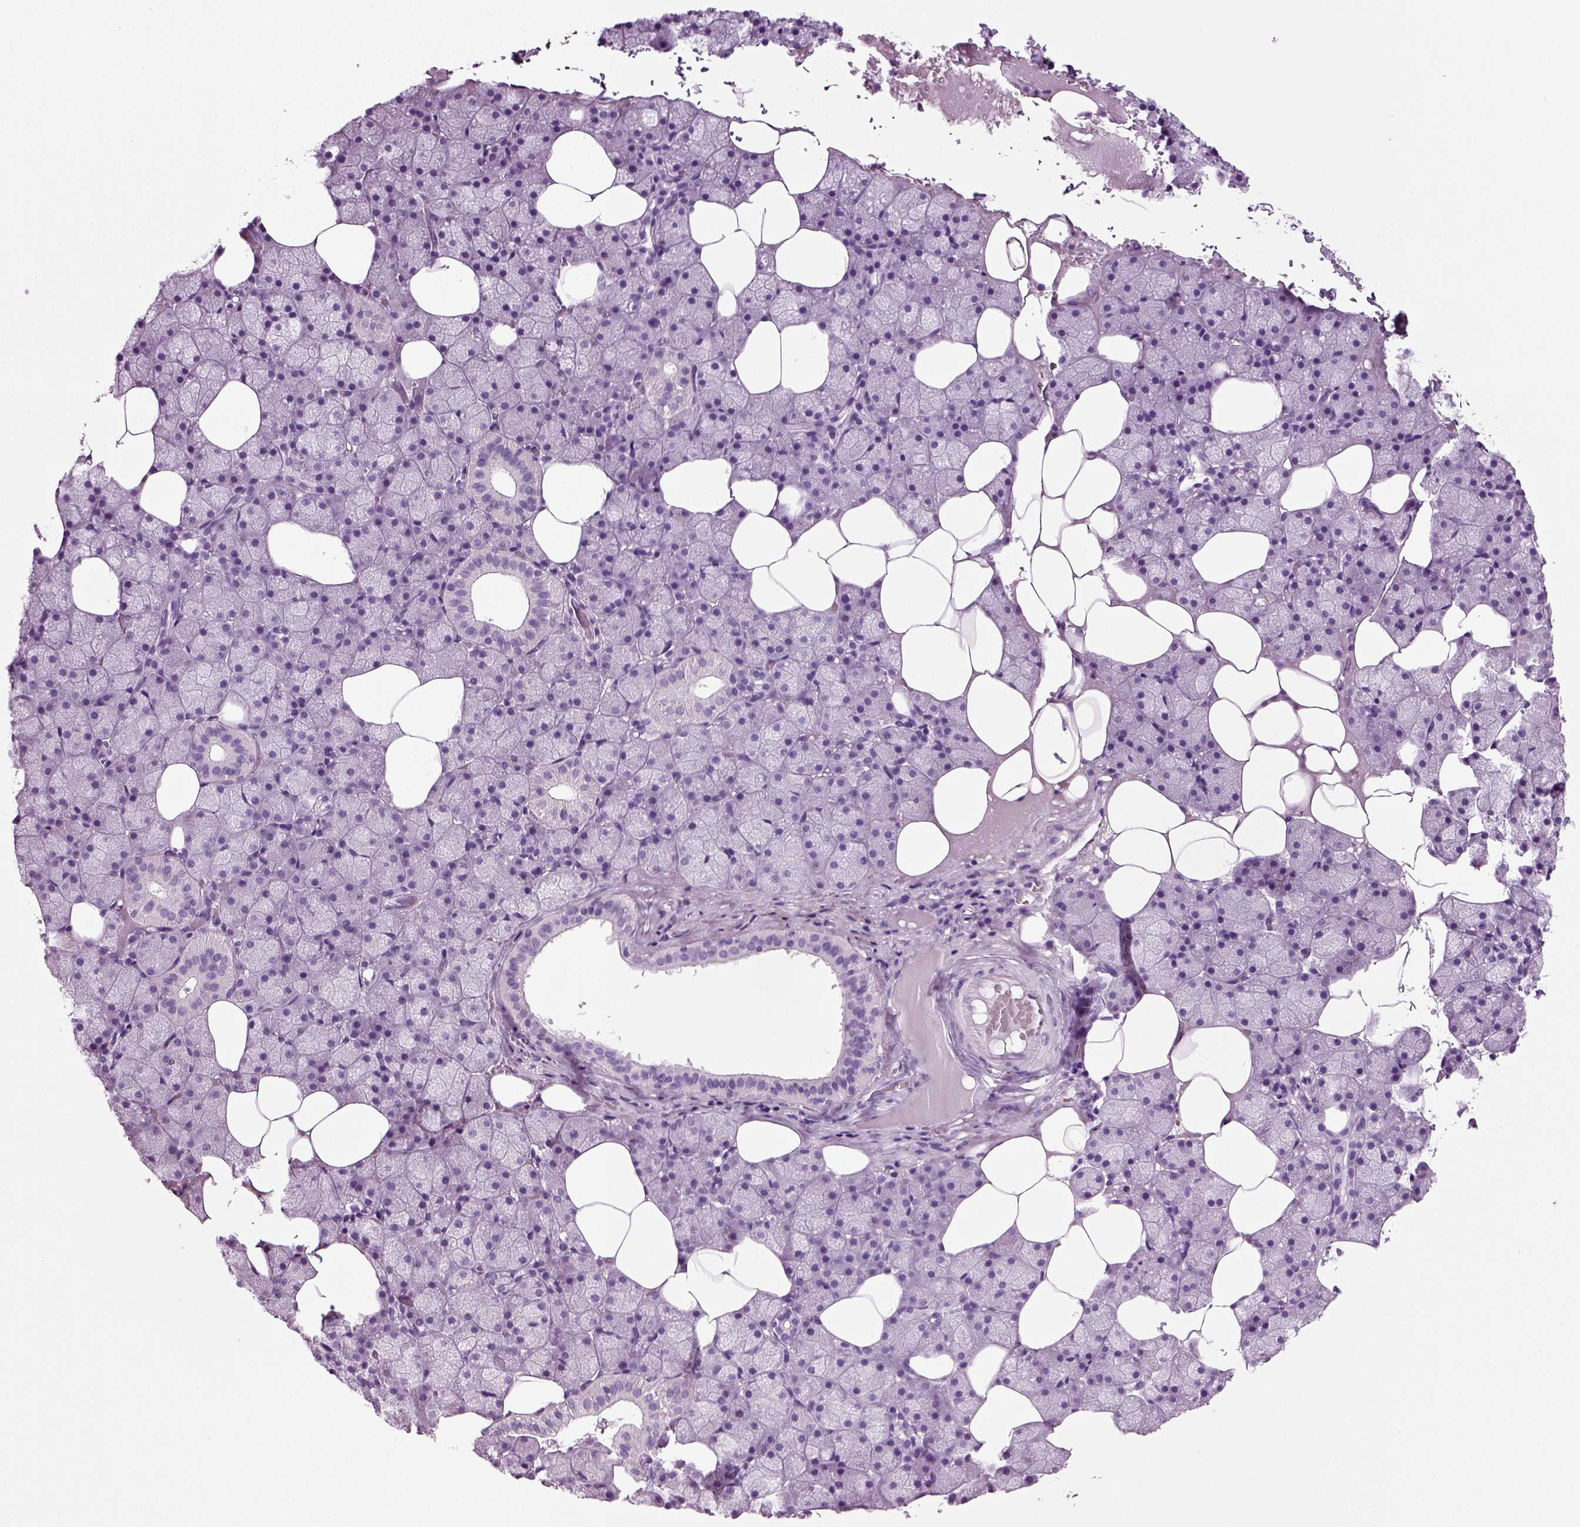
{"staining": {"intensity": "negative", "quantity": "none", "location": "none"}, "tissue": "salivary gland", "cell_type": "Glandular cells", "image_type": "normal", "snomed": [{"axis": "morphology", "description": "Normal tissue, NOS"}, {"axis": "topography", "description": "Salivary gland"}], "caption": "DAB immunohistochemical staining of benign salivary gland displays no significant expression in glandular cells. (DAB immunohistochemistry visualized using brightfield microscopy, high magnification).", "gene": "CD109", "patient": {"sex": "male", "age": 38}}